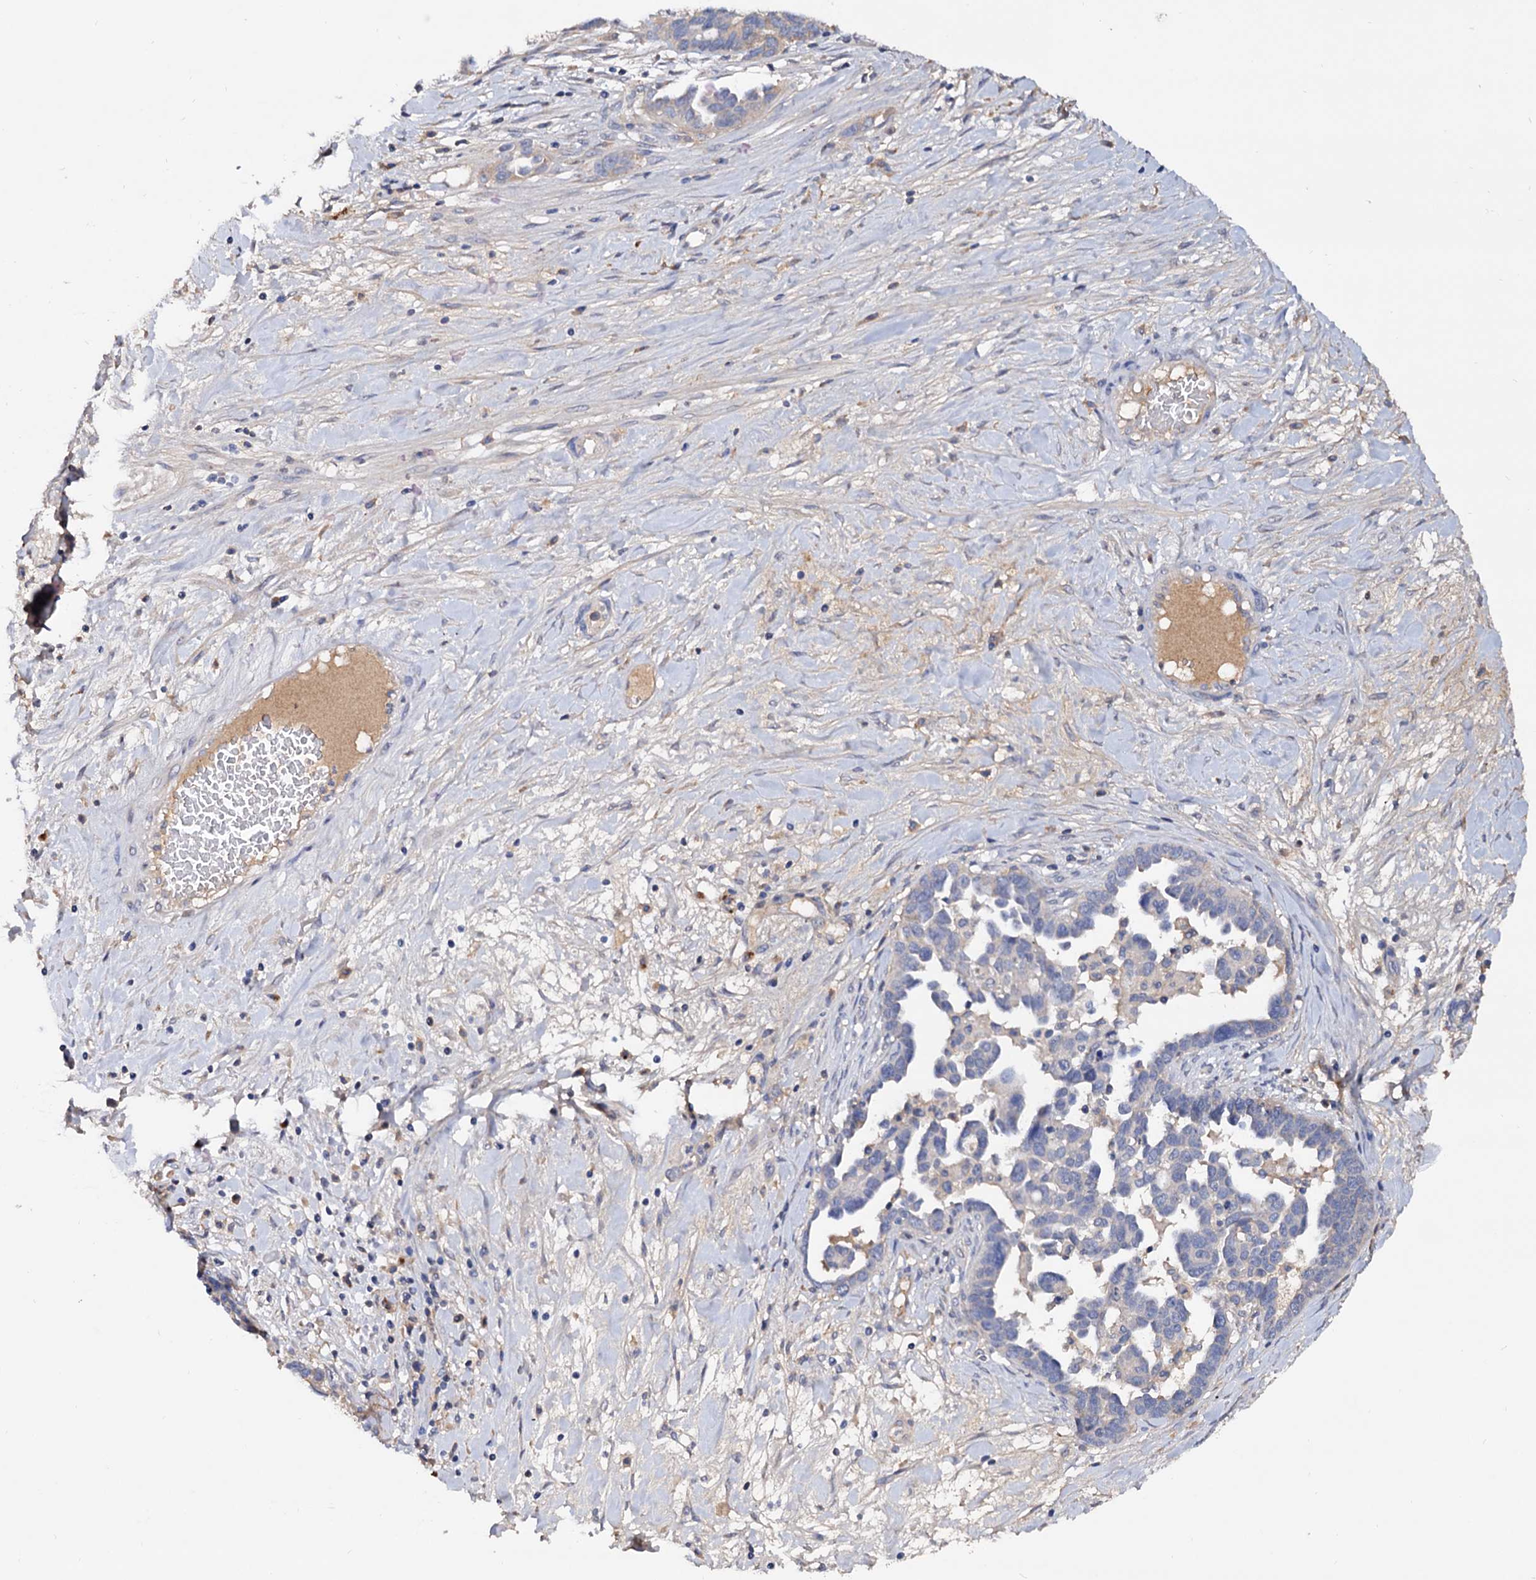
{"staining": {"intensity": "negative", "quantity": "none", "location": "none"}, "tissue": "ovarian cancer", "cell_type": "Tumor cells", "image_type": "cancer", "snomed": [{"axis": "morphology", "description": "Cystadenocarcinoma, serous, NOS"}, {"axis": "topography", "description": "Ovary"}], "caption": "Immunohistochemistry histopathology image of ovarian serous cystadenocarcinoma stained for a protein (brown), which shows no staining in tumor cells. (IHC, brightfield microscopy, high magnification).", "gene": "NPAS4", "patient": {"sex": "female", "age": 54}}